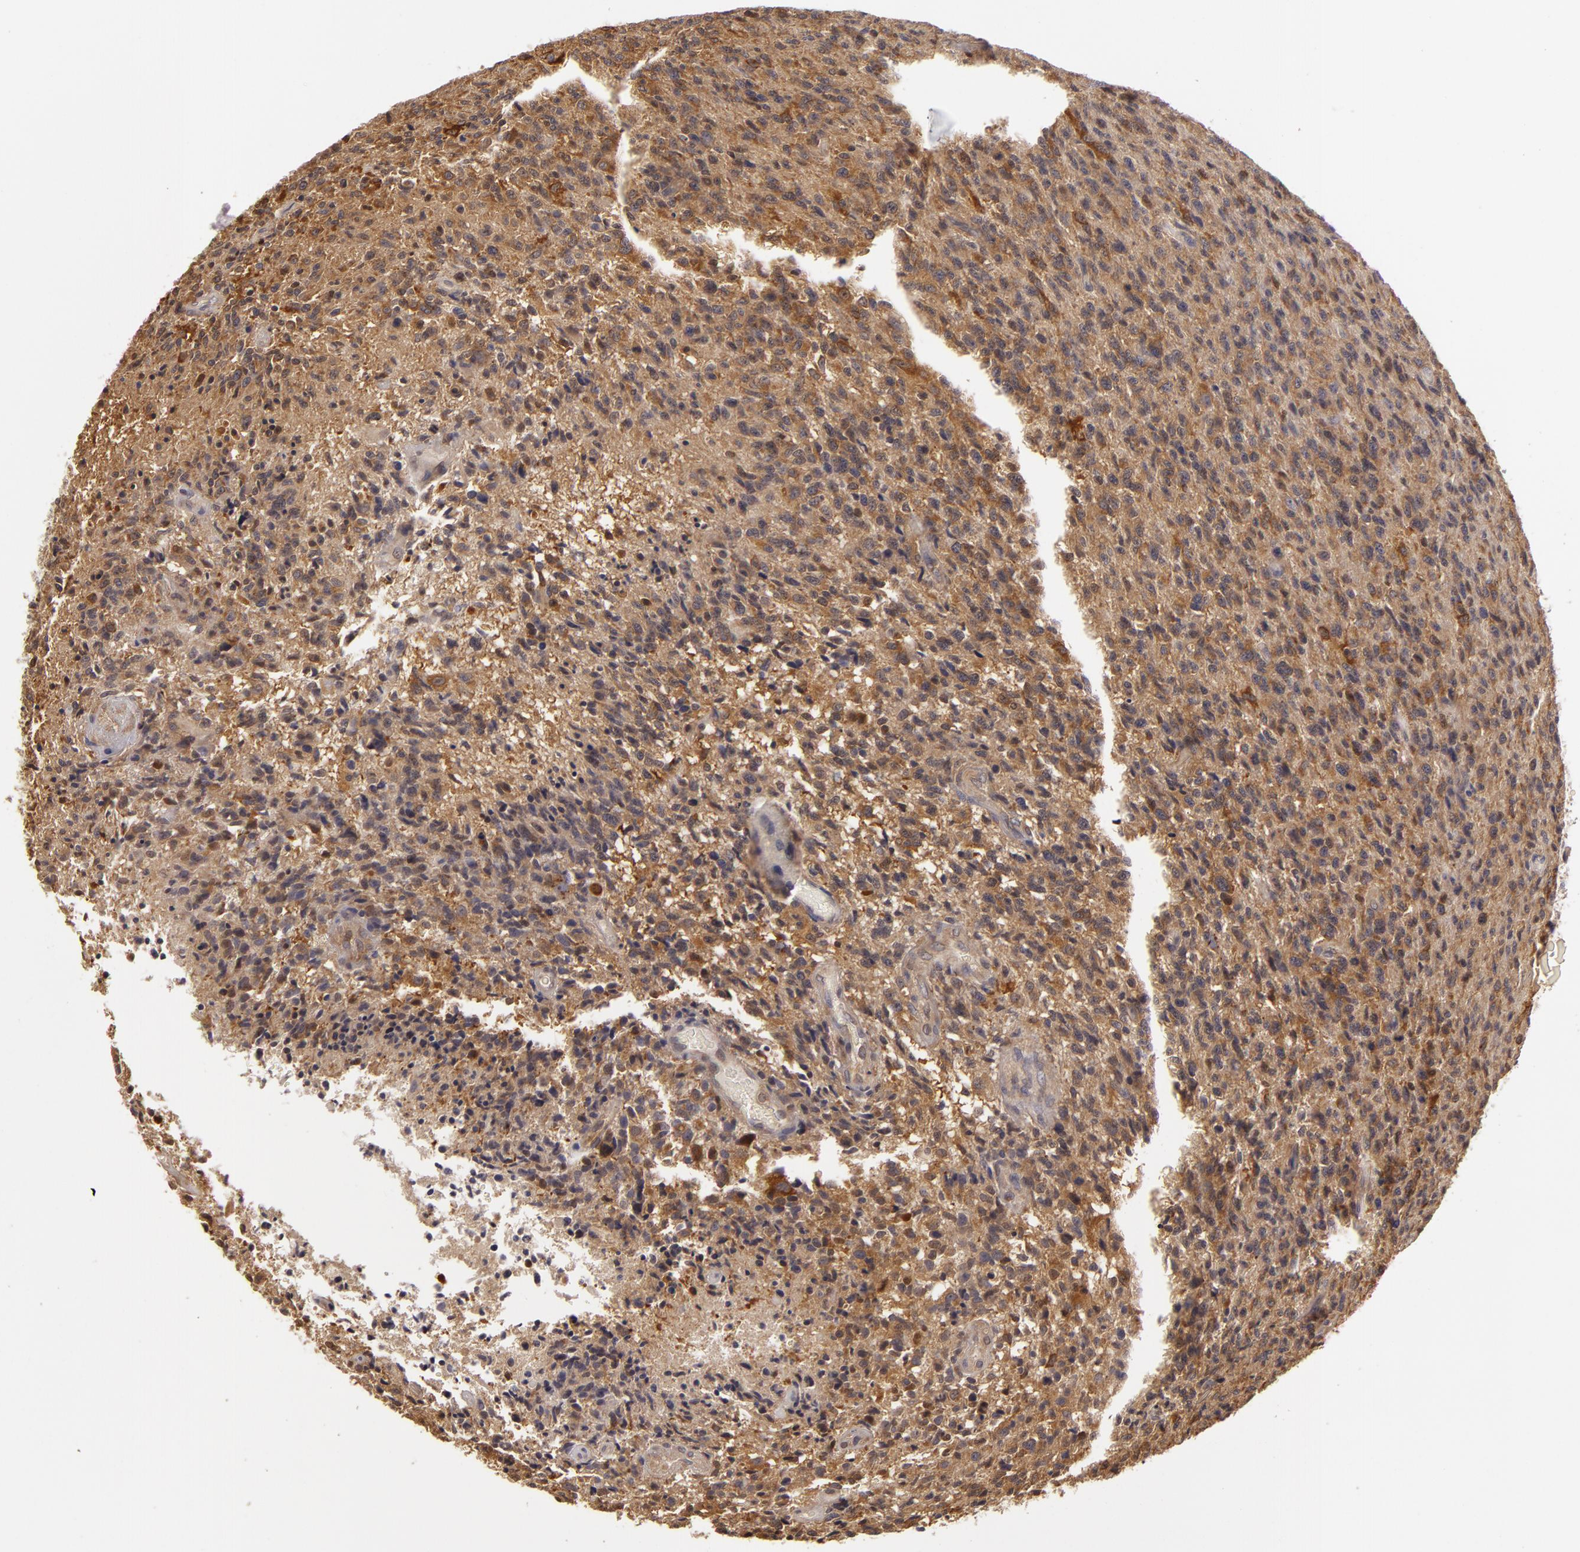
{"staining": {"intensity": "moderate", "quantity": "25%-75%", "location": "cytoplasmic/membranous"}, "tissue": "glioma", "cell_type": "Tumor cells", "image_type": "cancer", "snomed": [{"axis": "morphology", "description": "Glioma, malignant, High grade"}, {"axis": "topography", "description": "Brain"}], "caption": "High-grade glioma (malignant) stained with IHC displays moderate cytoplasmic/membranous positivity in about 25%-75% of tumor cells. Using DAB (3,3'-diaminobenzidine) (brown) and hematoxylin (blue) stains, captured at high magnification using brightfield microscopy.", "gene": "ZNF229", "patient": {"sex": "male", "age": 36}}